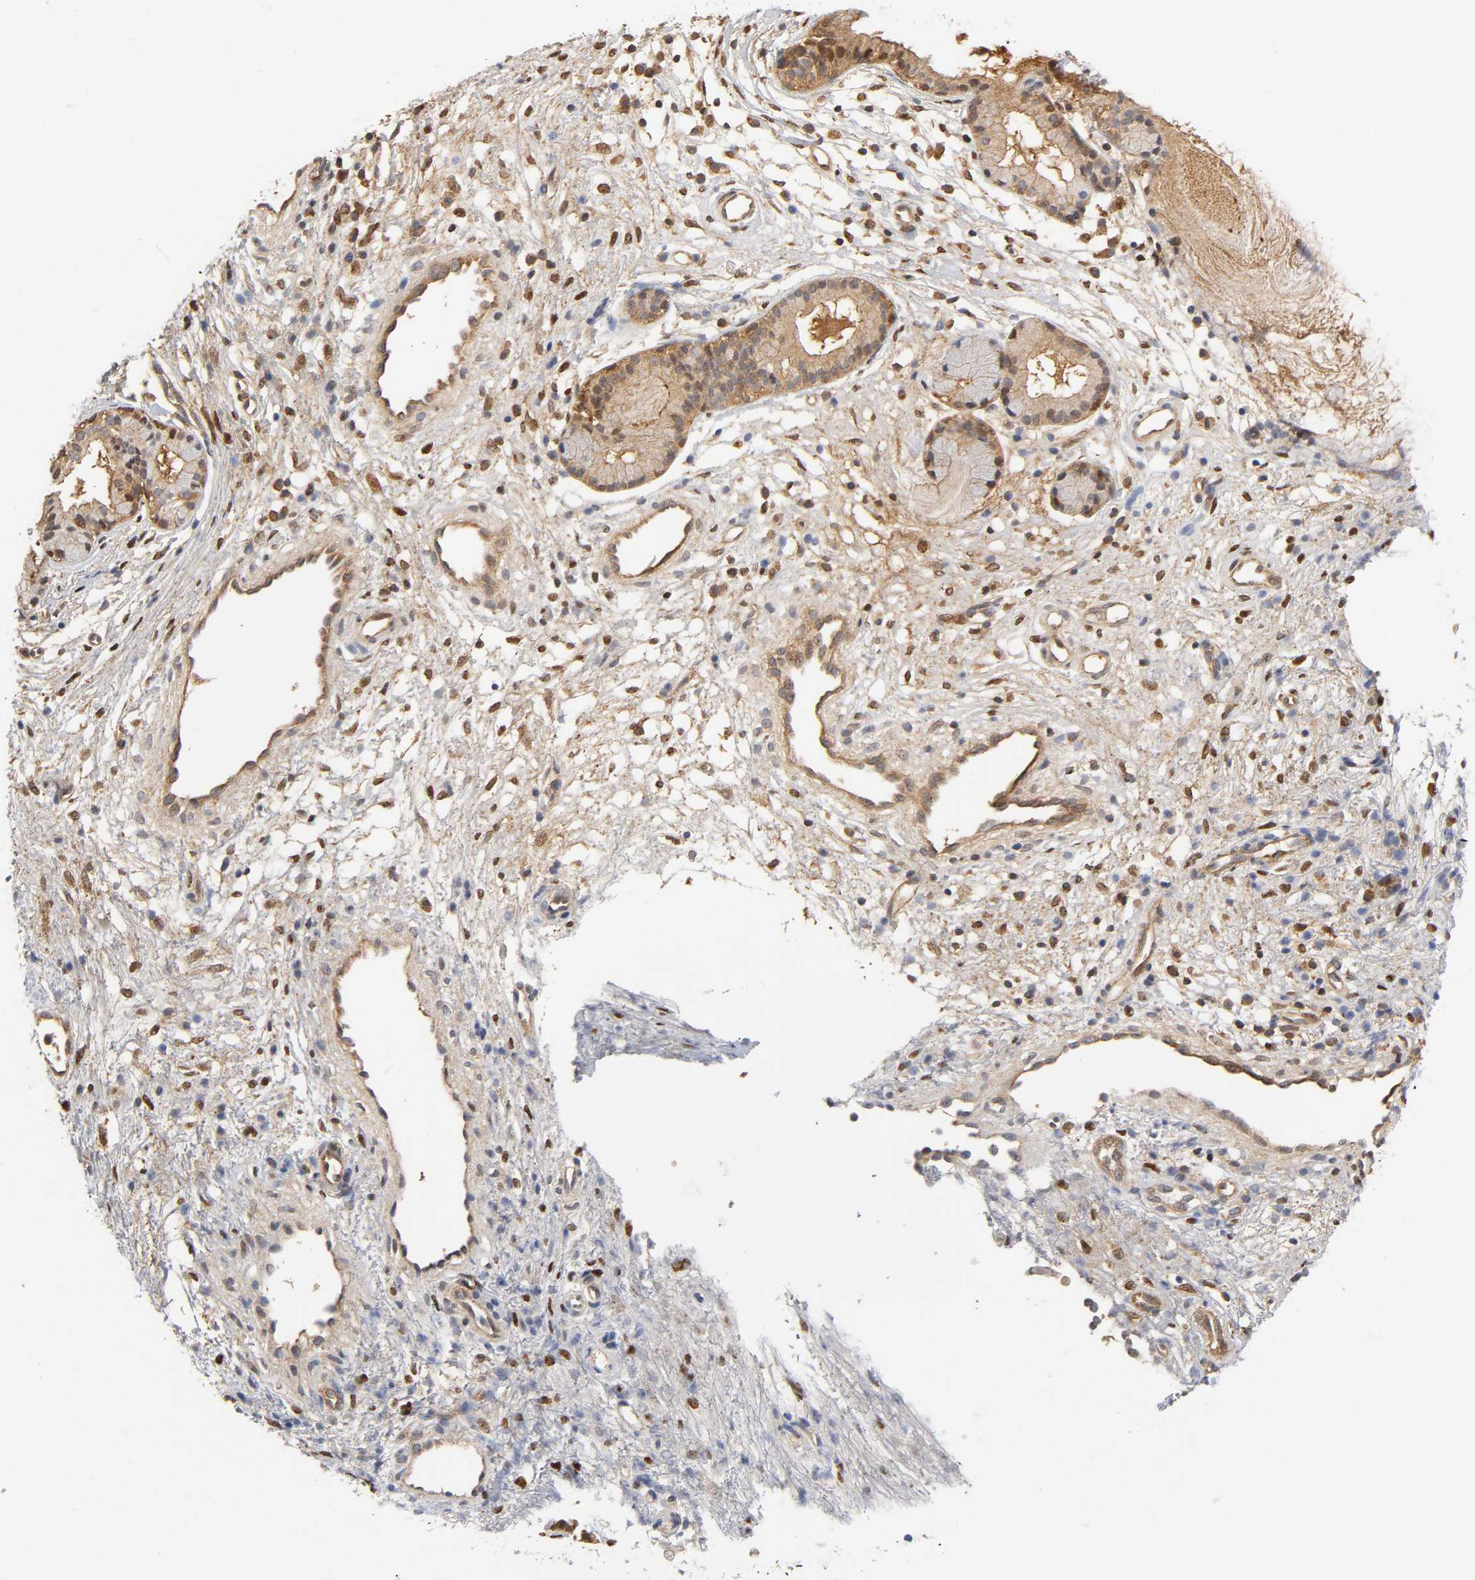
{"staining": {"intensity": "moderate", "quantity": ">75%", "location": "cytoplasmic/membranous"}, "tissue": "nasopharynx", "cell_type": "Respiratory epithelial cells", "image_type": "normal", "snomed": [{"axis": "morphology", "description": "Normal tissue, NOS"}, {"axis": "topography", "description": "Nasopharynx"}], "caption": "Immunohistochemical staining of benign human nasopharynx exhibits moderate cytoplasmic/membranous protein expression in approximately >75% of respiratory epithelial cells.", "gene": "PAFAH1B1", "patient": {"sex": "male", "age": 21}}